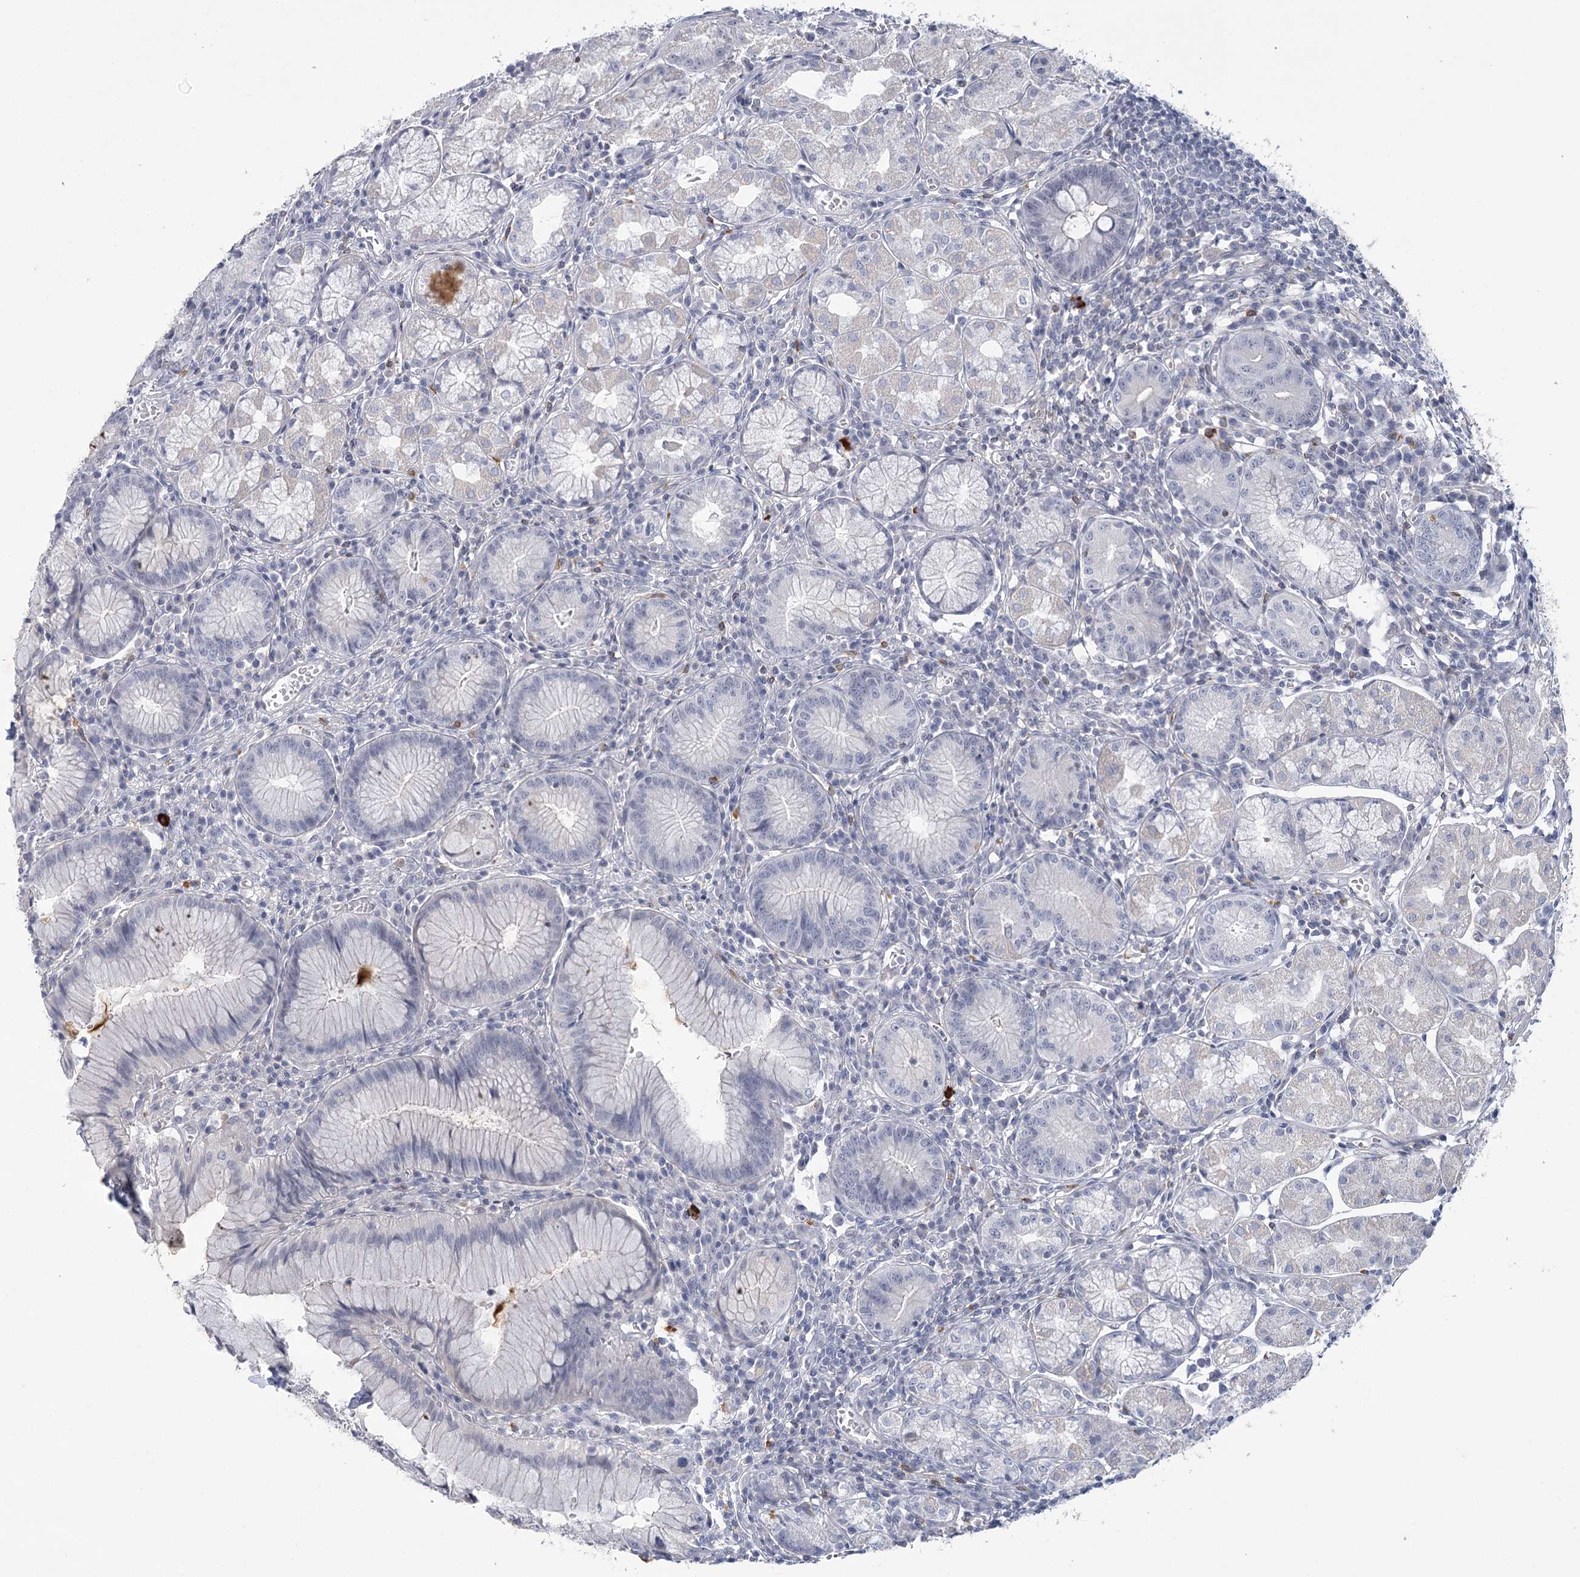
{"staining": {"intensity": "negative", "quantity": "none", "location": "none"}, "tissue": "stomach", "cell_type": "Glandular cells", "image_type": "normal", "snomed": [{"axis": "morphology", "description": "Normal tissue, NOS"}, {"axis": "topography", "description": "Stomach"}], "caption": "Human stomach stained for a protein using IHC reveals no staining in glandular cells.", "gene": "FAM76B", "patient": {"sex": "male", "age": 55}}